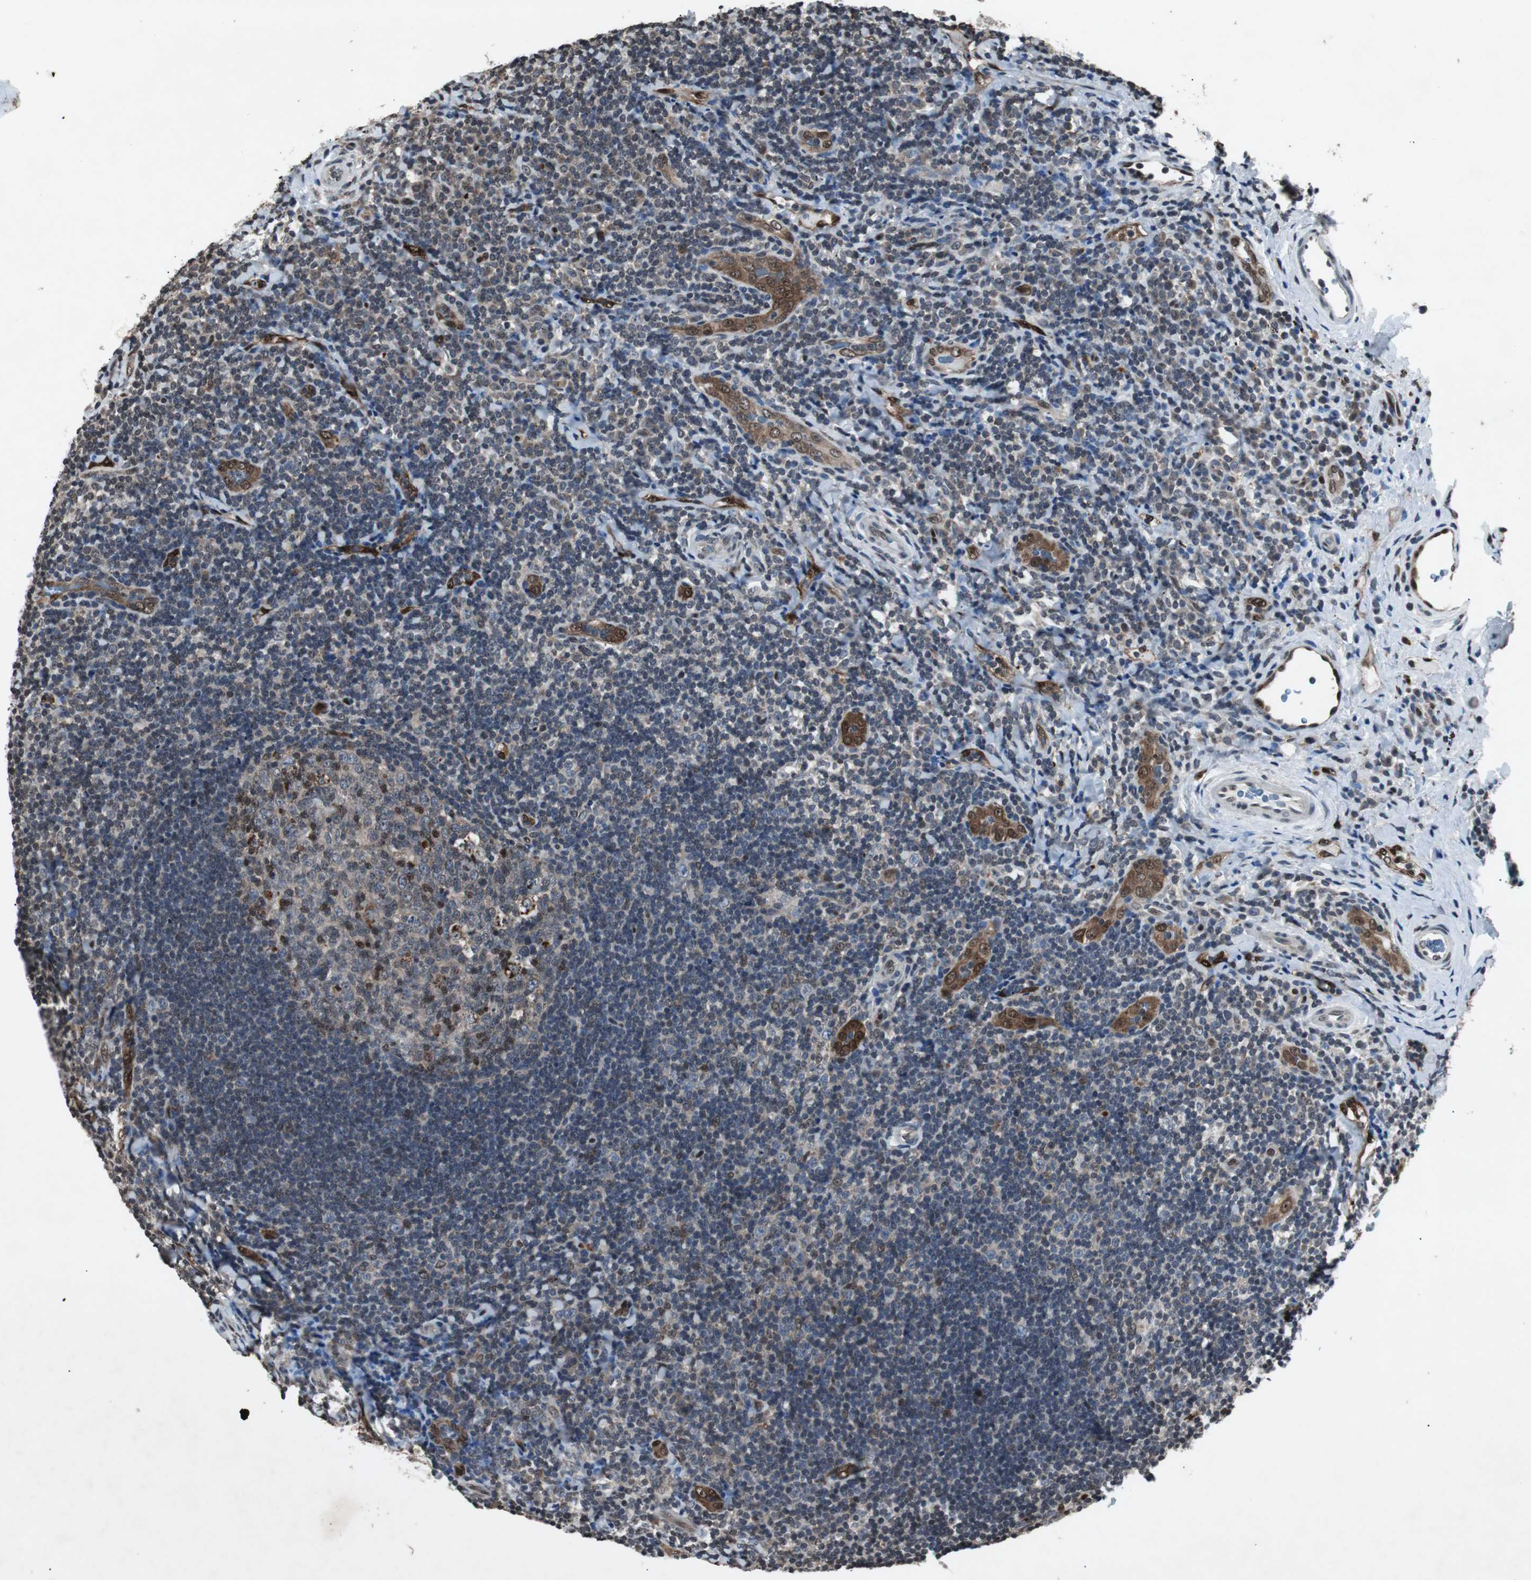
{"staining": {"intensity": "negative", "quantity": "none", "location": "none"}, "tissue": "lymphoma", "cell_type": "Tumor cells", "image_type": "cancer", "snomed": [{"axis": "morphology", "description": "Malignant lymphoma, non-Hodgkin's type, High grade"}, {"axis": "topography", "description": "Tonsil"}], "caption": "Protein analysis of lymphoma reveals no significant expression in tumor cells.", "gene": "SMAD1", "patient": {"sex": "female", "age": 36}}